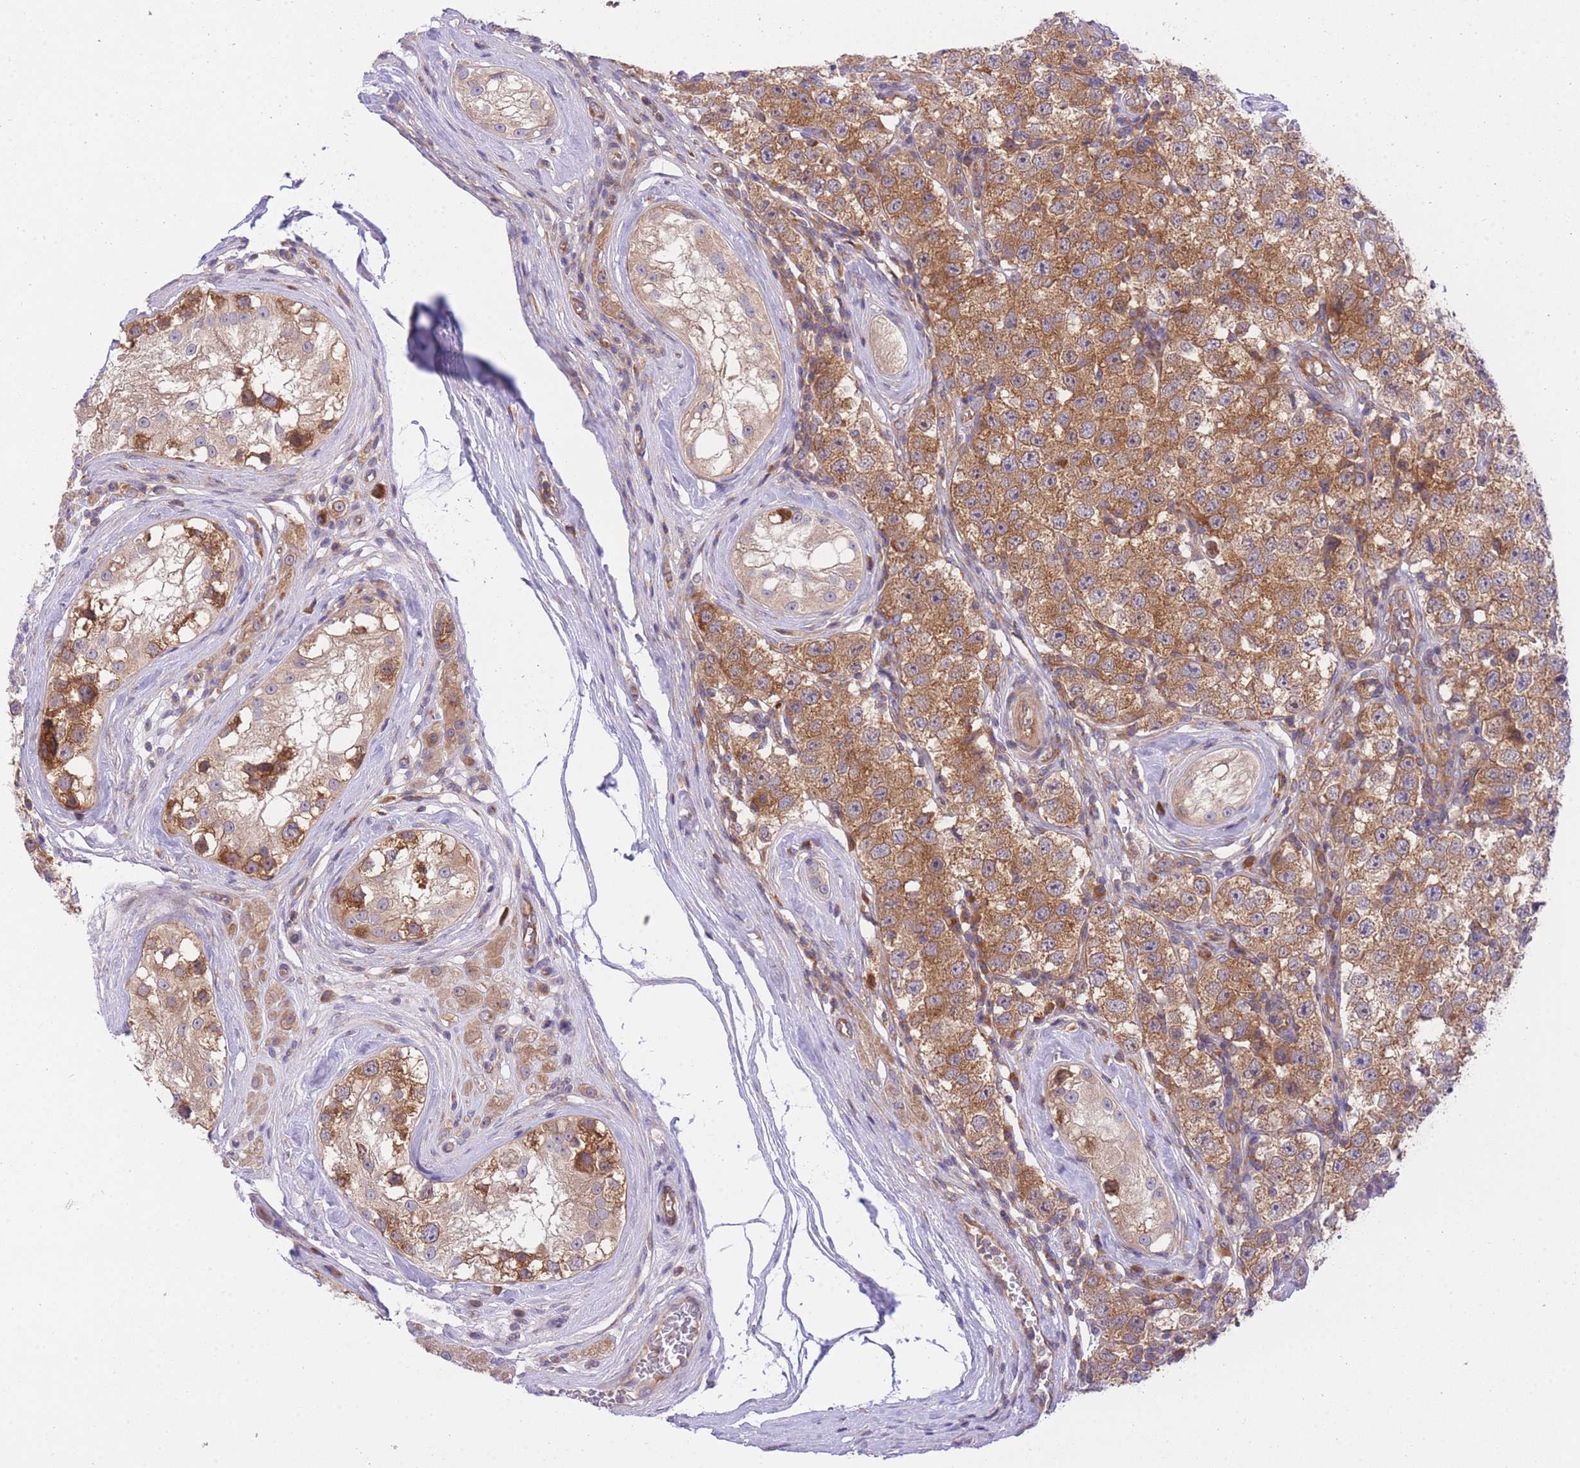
{"staining": {"intensity": "moderate", "quantity": ">75%", "location": "cytoplasmic/membranous"}, "tissue": "testis cancer", "cell_type": "Tumor cells", "image_type": "cancer", "snomed": [{"axis": "morphology", "description": "Seminoma, NOS"}, {"axis": "topography", "description": "Testis"}], "caption": "About >75% of tumor cells in testis seminoma reveal moderate cytoplasmic/membranous protein positivity as visualized by brown immunohistochemical staining.", "gene": "EIF2B2", "patient": {"sex": "male", "age": 34}}